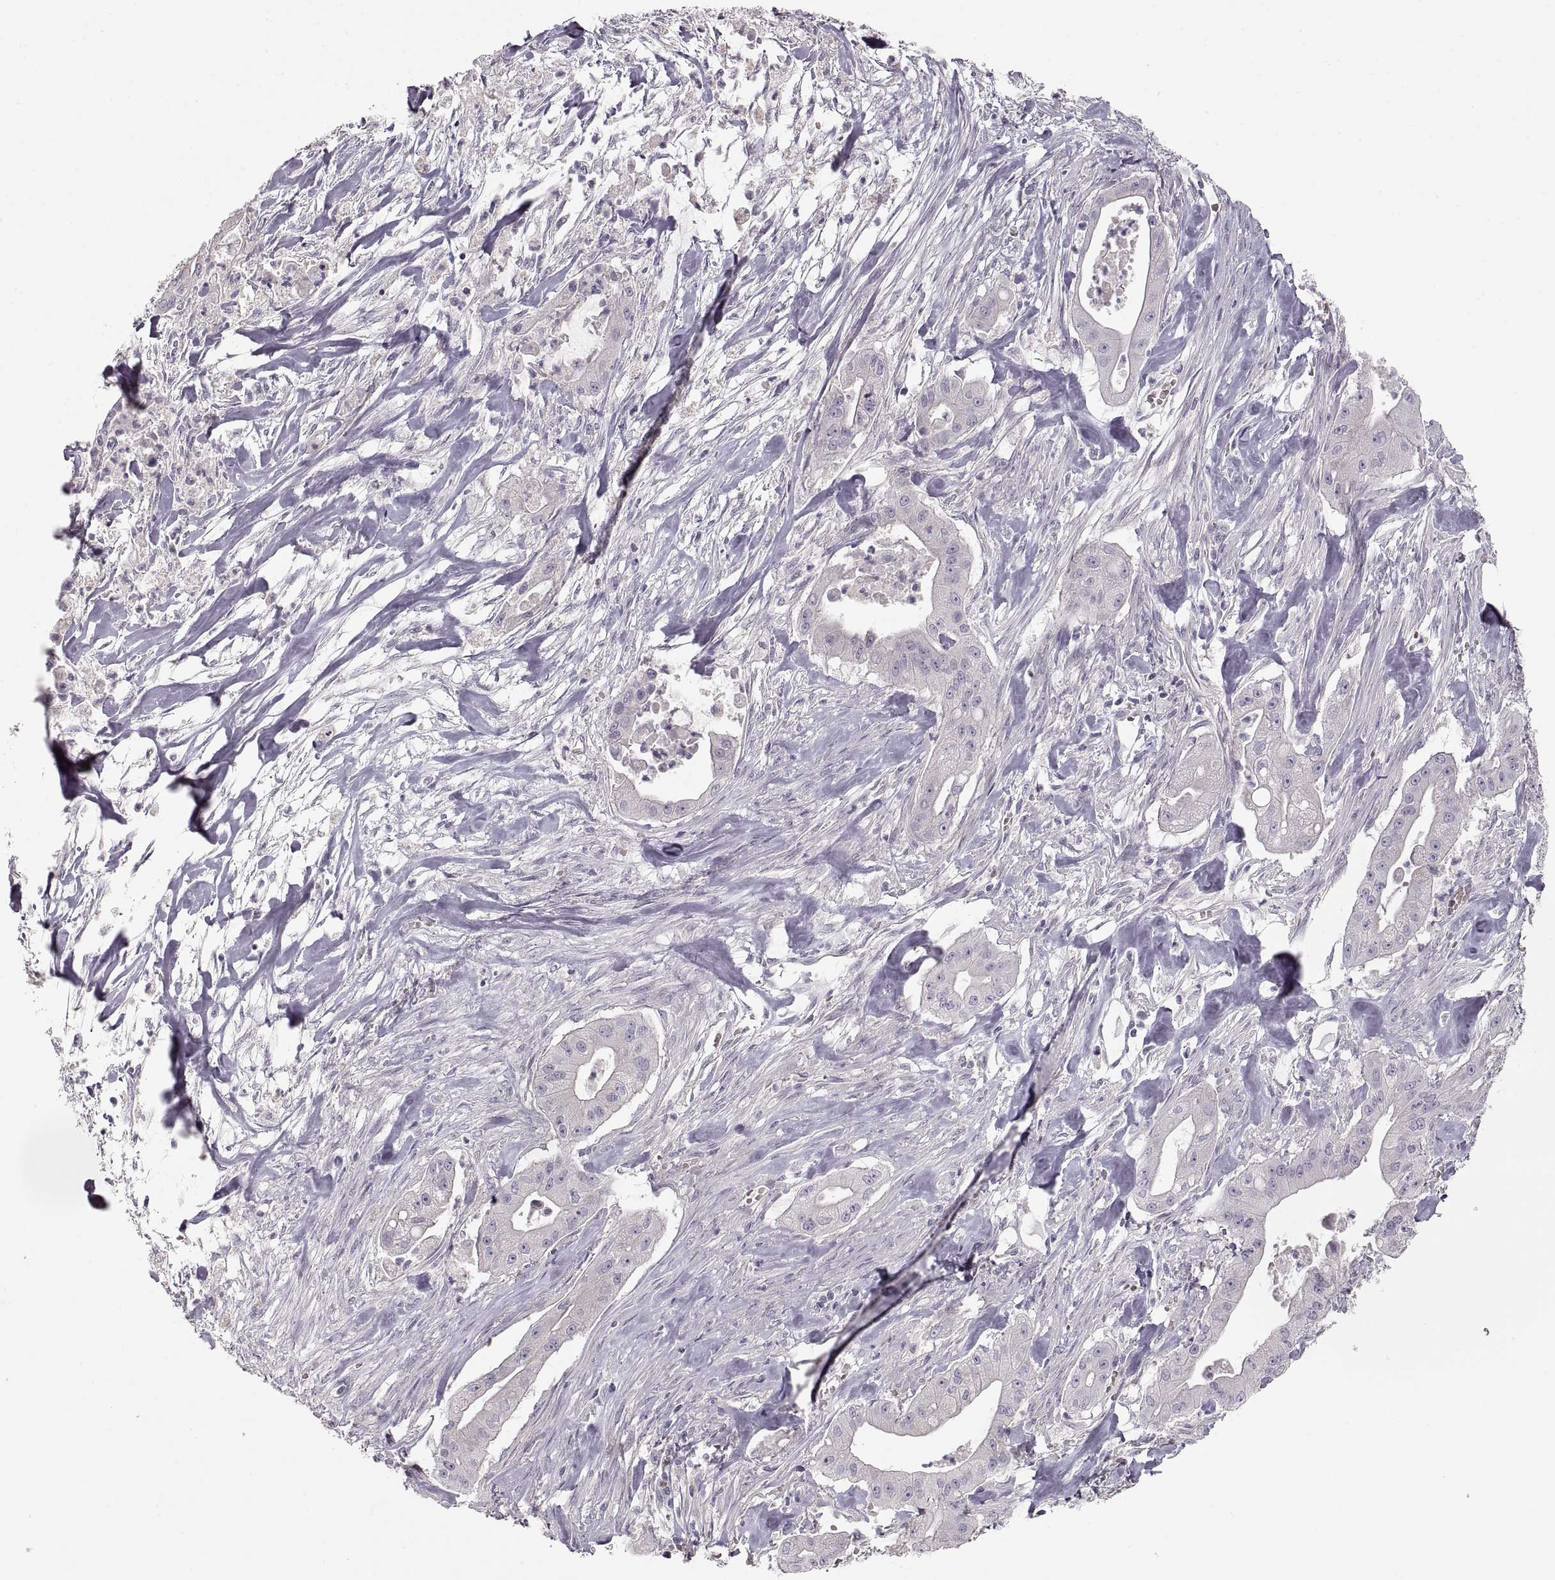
{"staining": {"intensity": "negative", "quantity": "none", "location": "none"}, "tissue": "pancreatic cancer", "cell_type": "Tumor cells", "image_type": "cancer", "snomed": [{"axis": "morphology", "description": "Normal tissue, NOS"}, {"axis": "morphology", "description": "Inflammation, NOS"}, {"axis": "morphology", "description": "Adenocarcinoma, NOS"}, {"axis": "topography", "description": "Pancreas"}], "caption": "Immunohistochemical staining of human pancreatic cancer (adenocarcinoma) displays no significant positivity in tumor cells. (Brightfield microscopy of DAB (3,3'-diaminobenzidine) immunohistochemistry (IHC) at high magnification).", "gene": "PCSK2", "patient": {"sex": "male", "age": 57}}